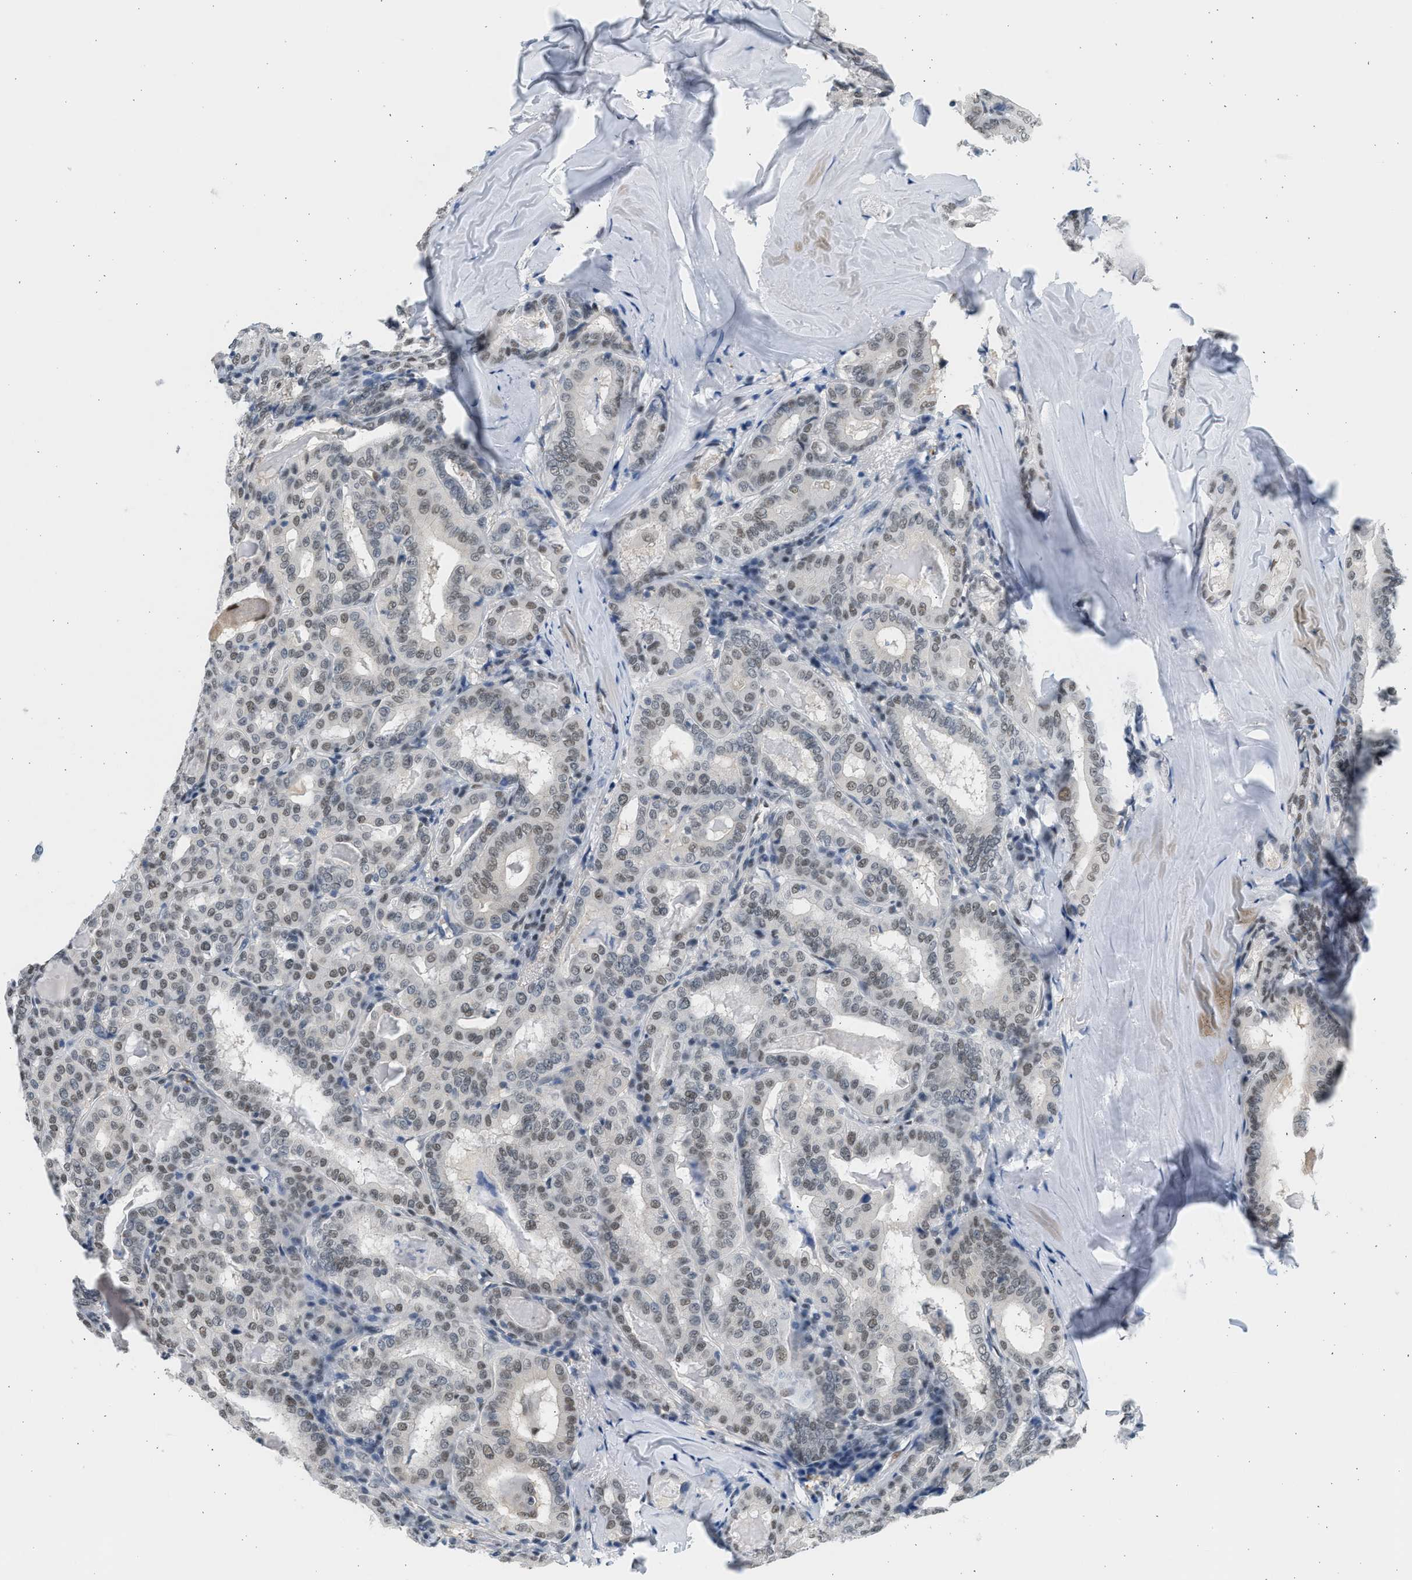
{"staining": {"intensity": "weak", "quantity": ">75%", "location": "nuclear"}, "tissue": "thyroid cancer", "cell_type": "Tumor cells", "image_type": "cancer", "snomed": [{"axis": "morphology", "description": "Papillary adenocarcinoma, NOS"}, {"axis": "topography", "description": "Thyroid gland"}], "caption": "This is a histology image of IHC staining of thyroid papillary adenocarcinoma, which shows weak staining in the nuclear of tumor cells.", "gene": "HIPK1", "patient": {"sex": "female", "age": 42}}